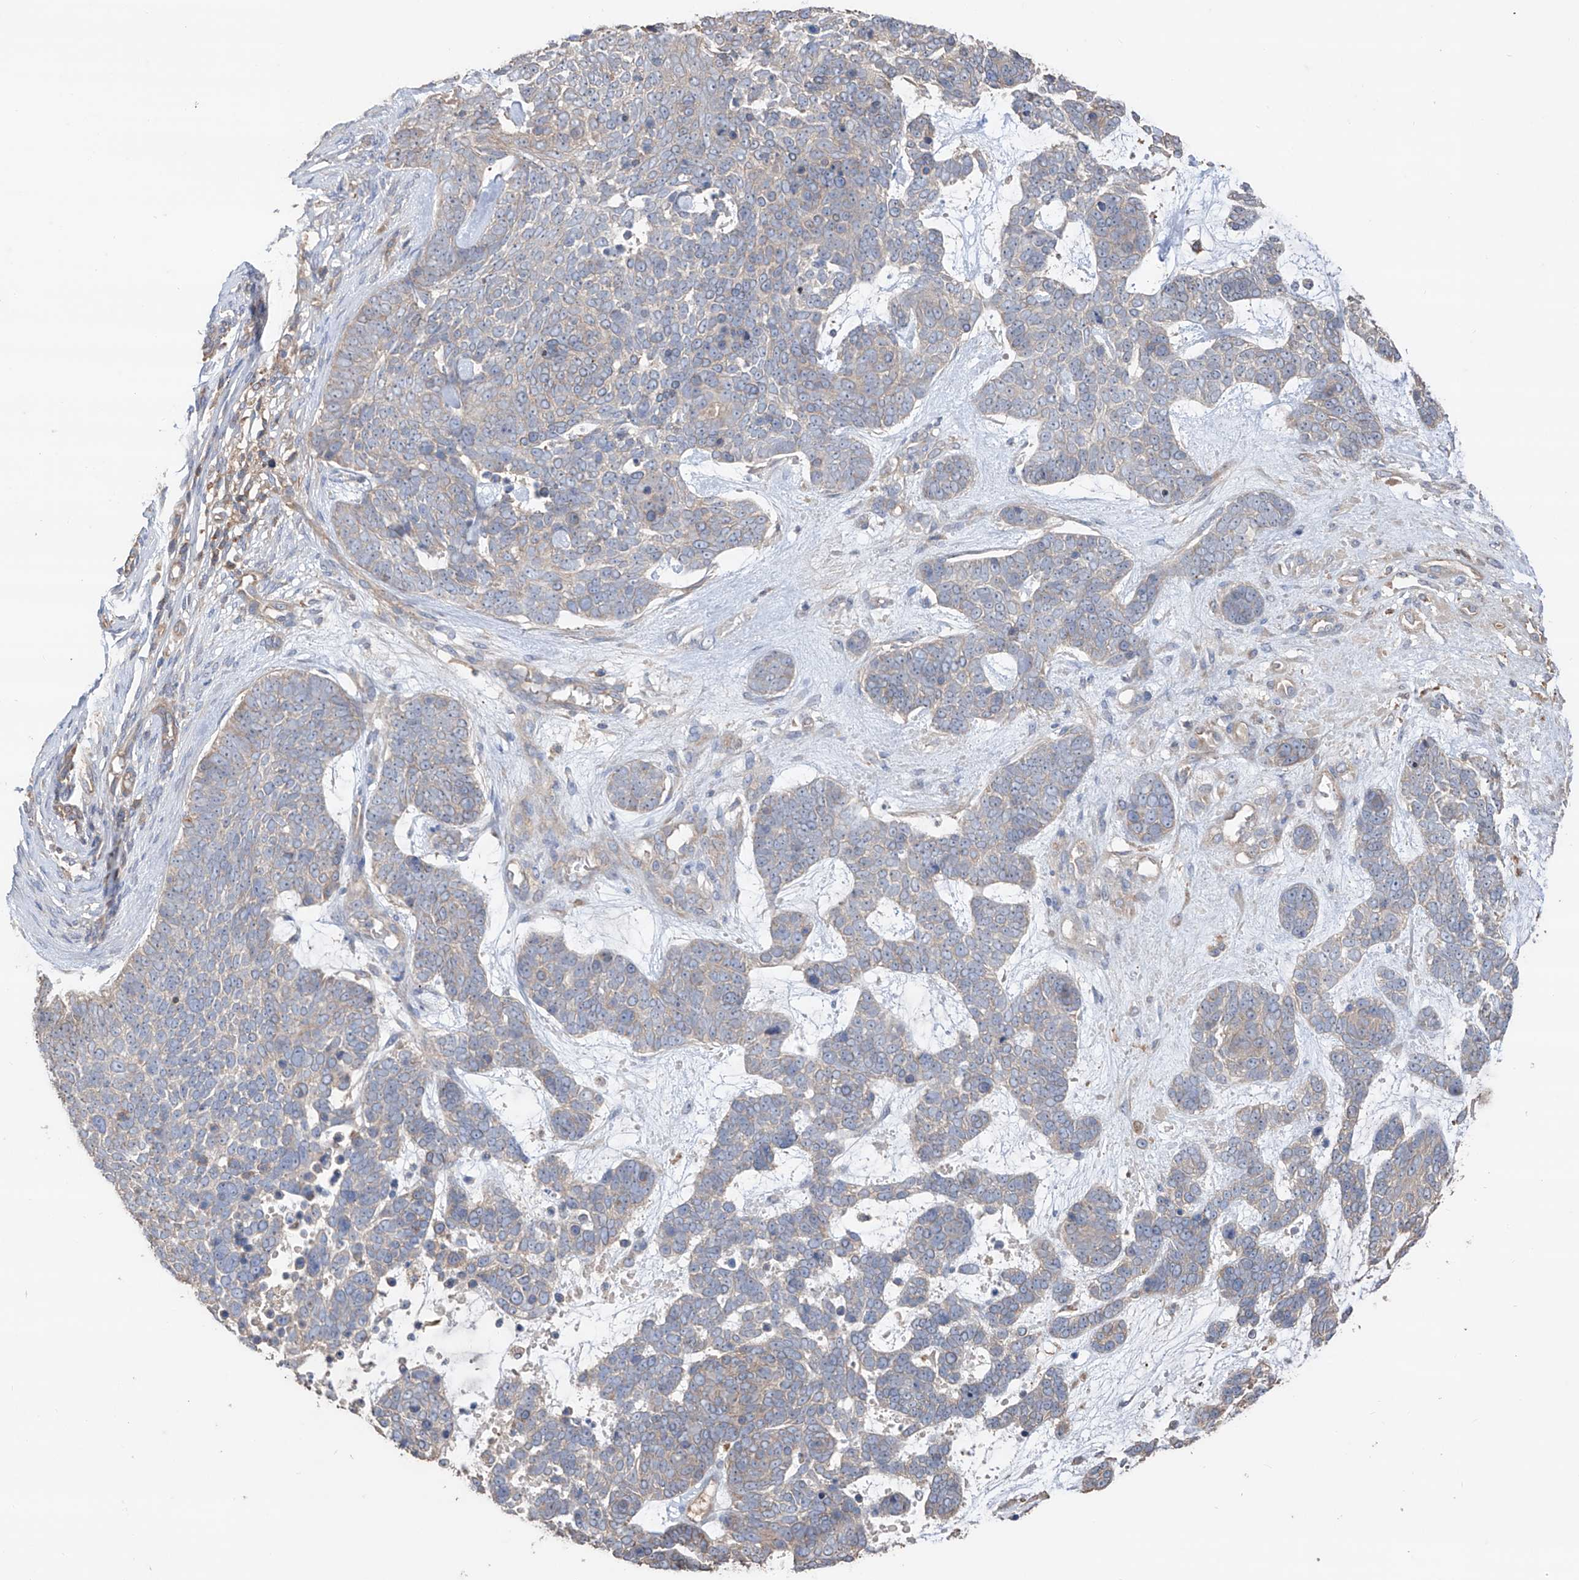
{"staining": {"intensity": "negative", "quantity": "none", "location": "none"}, "tissue": "skin cancer", "cell_type": "Tumor cells", "image_type": "cancer", "snomed": [{"axis": "morphology", "description": "Basal cell carcinoma"}, {"axis": "topography", "description": "Skin"}], "caption": "Human skin basal cell carcinoma stained for a protein using immunohistochemistry reveals no staining in tumor cells.", "gene": "EDN1", "patient": {"sex": "female", "age": 81}}